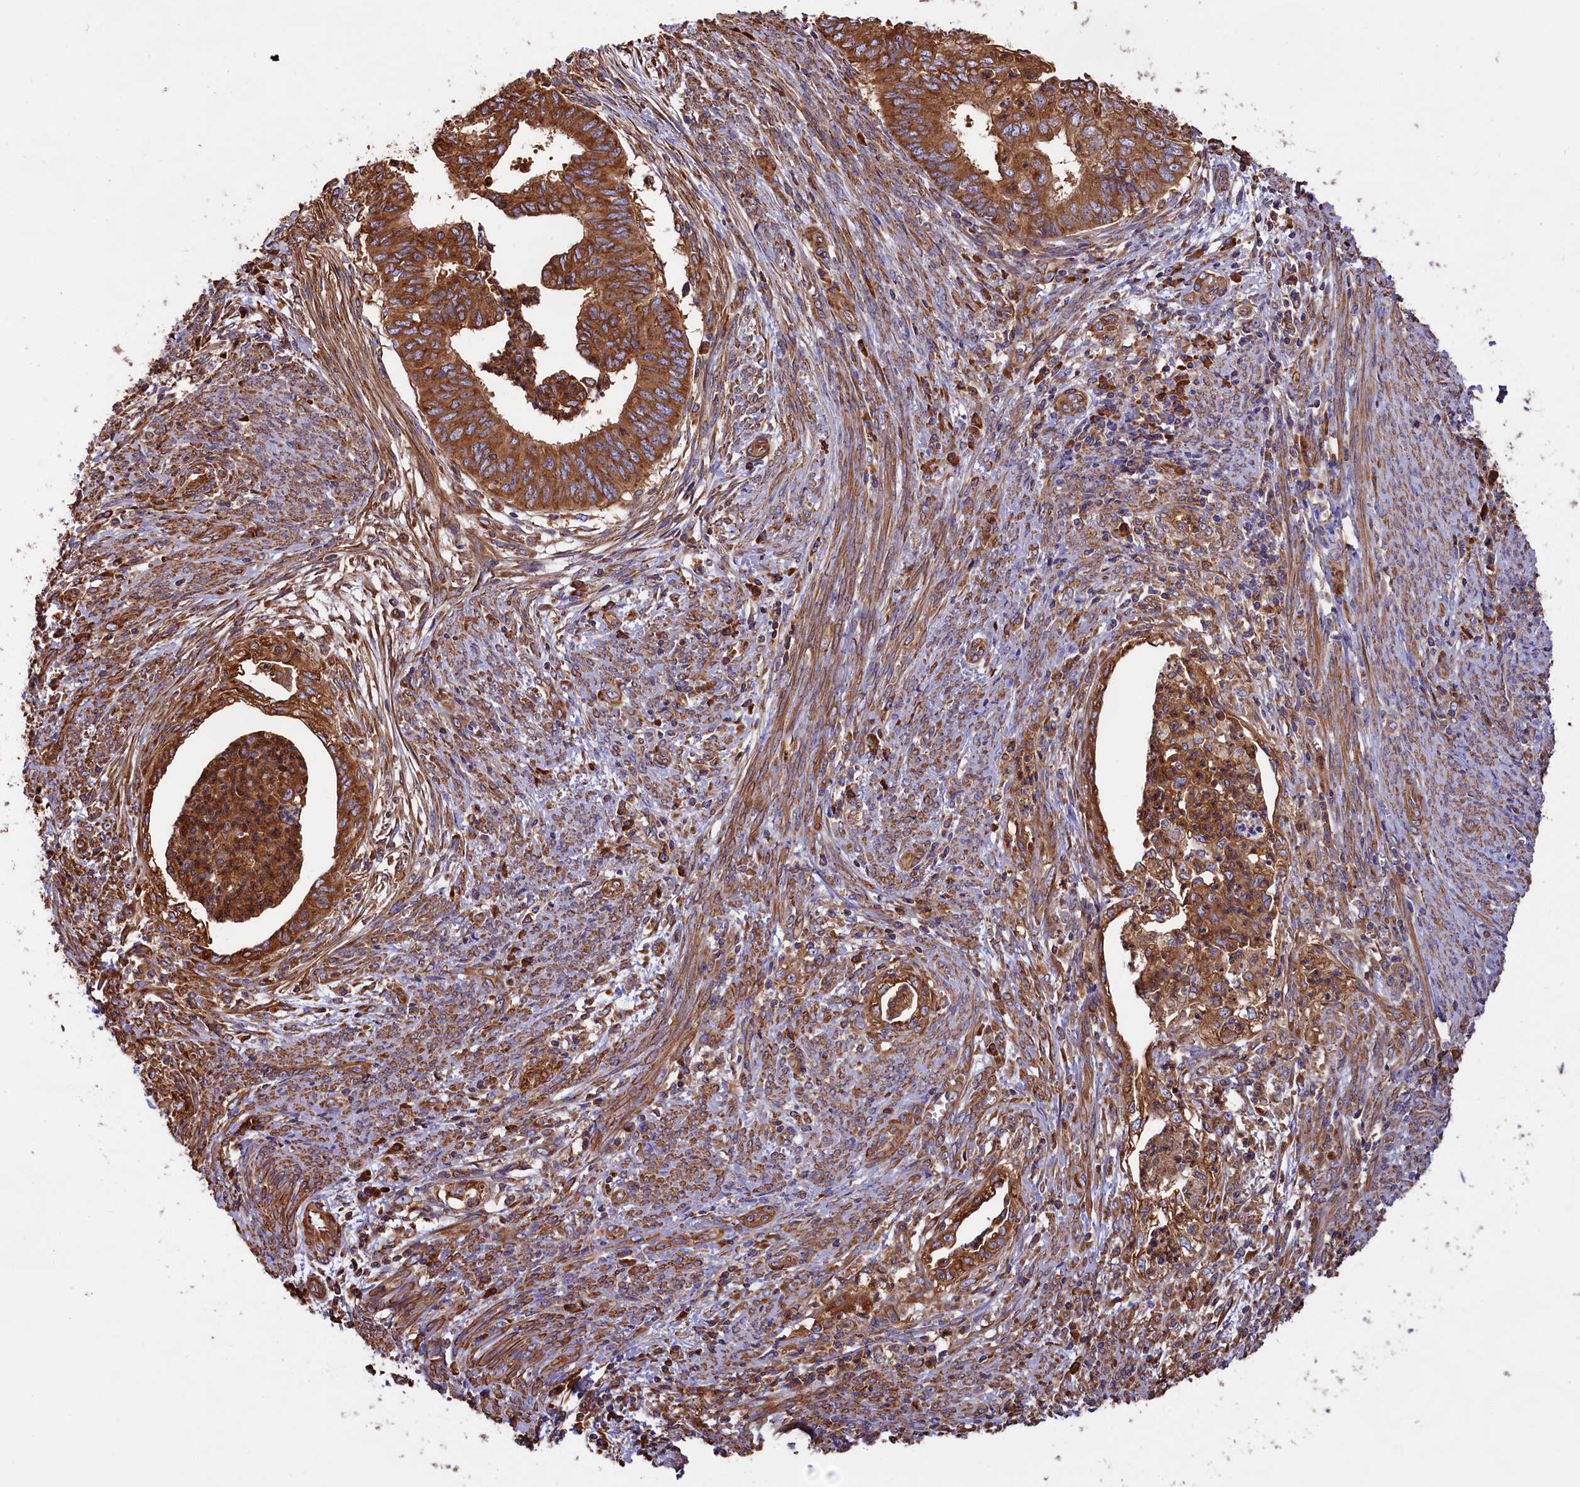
{"staining": {"intensity": "strong", "quantity": ">75%", "location": "cytoplasmic/membranous"}, "tissue": "endometrial cancer", "cell_type": "Tumor cells", "image_type": "cancer", "snomed": [{"axis": "morphology", "description": "Adenocarcinoma, NOS"}, {"axis": "topography", "description": "Endometrium"}], "caption": "Strong cytoplasmic/membranous protein expression is appreciated in about >75% of tumor cells in endometrial cancer (adenocarcinoma). (DAB (3,3'-diaminobenzidine) IHC, brown staining for protein, blue staining for nuclei).", "gene": "GYS1", "patient": {"sex": "female", "age": 68}}